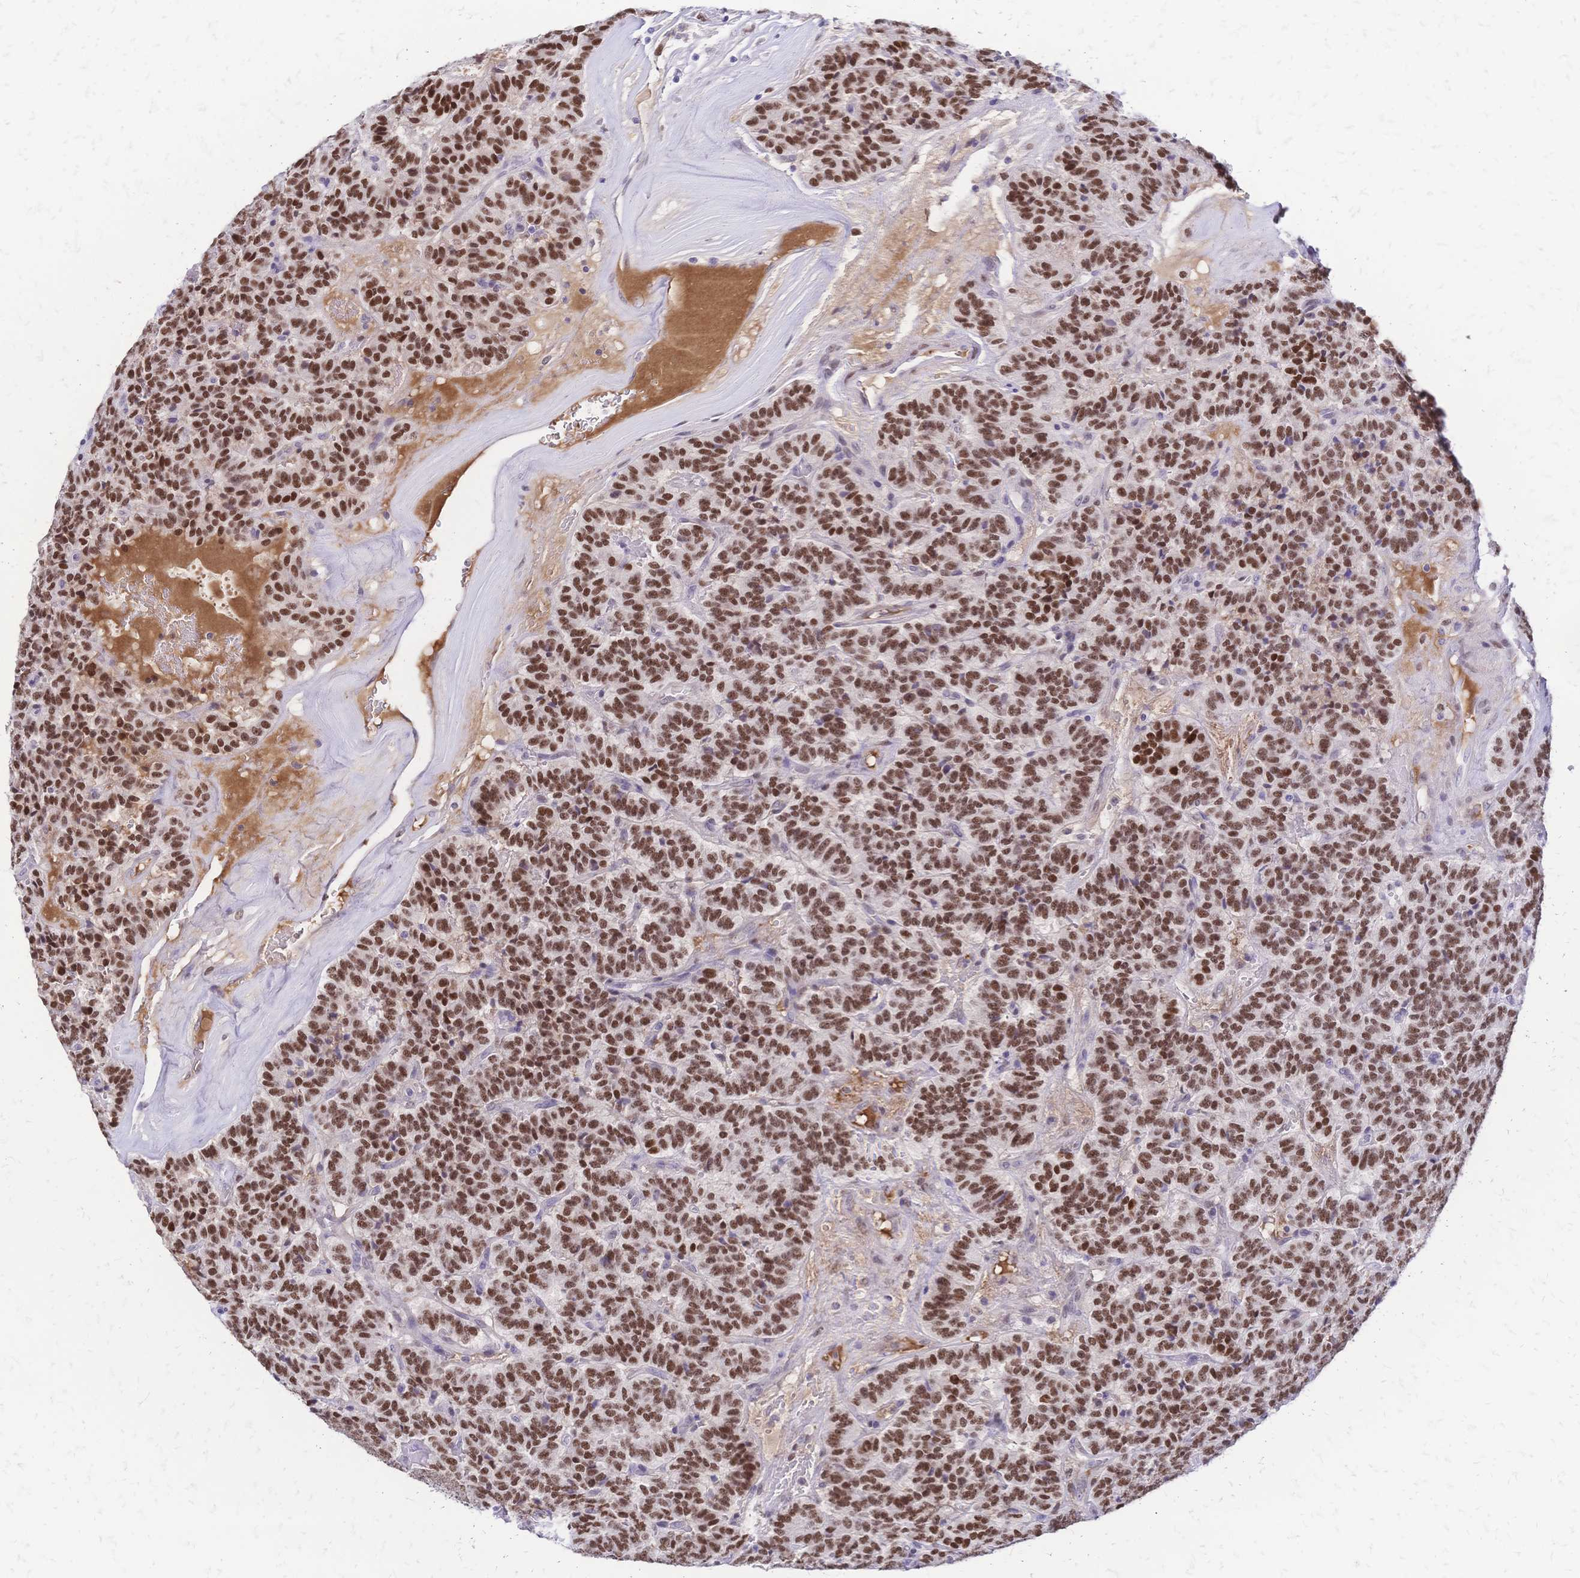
{"staining": {"intensity": "strong", "quantity": ">75%", "location": "nuclear"}, "tissue": "carcinoid", "cell_type": "Tumor cells", "image_type": "cancer", "snomed": [{"axis": "morphology", "description": "Carcinoid, malignant, NOS"}, {"axis": "topography", "description": "Pancreas"}], "caption": "DAB immunohistochemical staining of human malignant carcinoid shows strong nuclear protein expression in about >75% of tumor cells. The staining was performed using DAB (3,3'-diaminobenzidine) to visualize the protein expression in brown, while the nuclei were stained in blue with hematoxylin (Magnification: 20x).", "gene": "NFIC", "patient": {"sex": "male", "age": 36}}